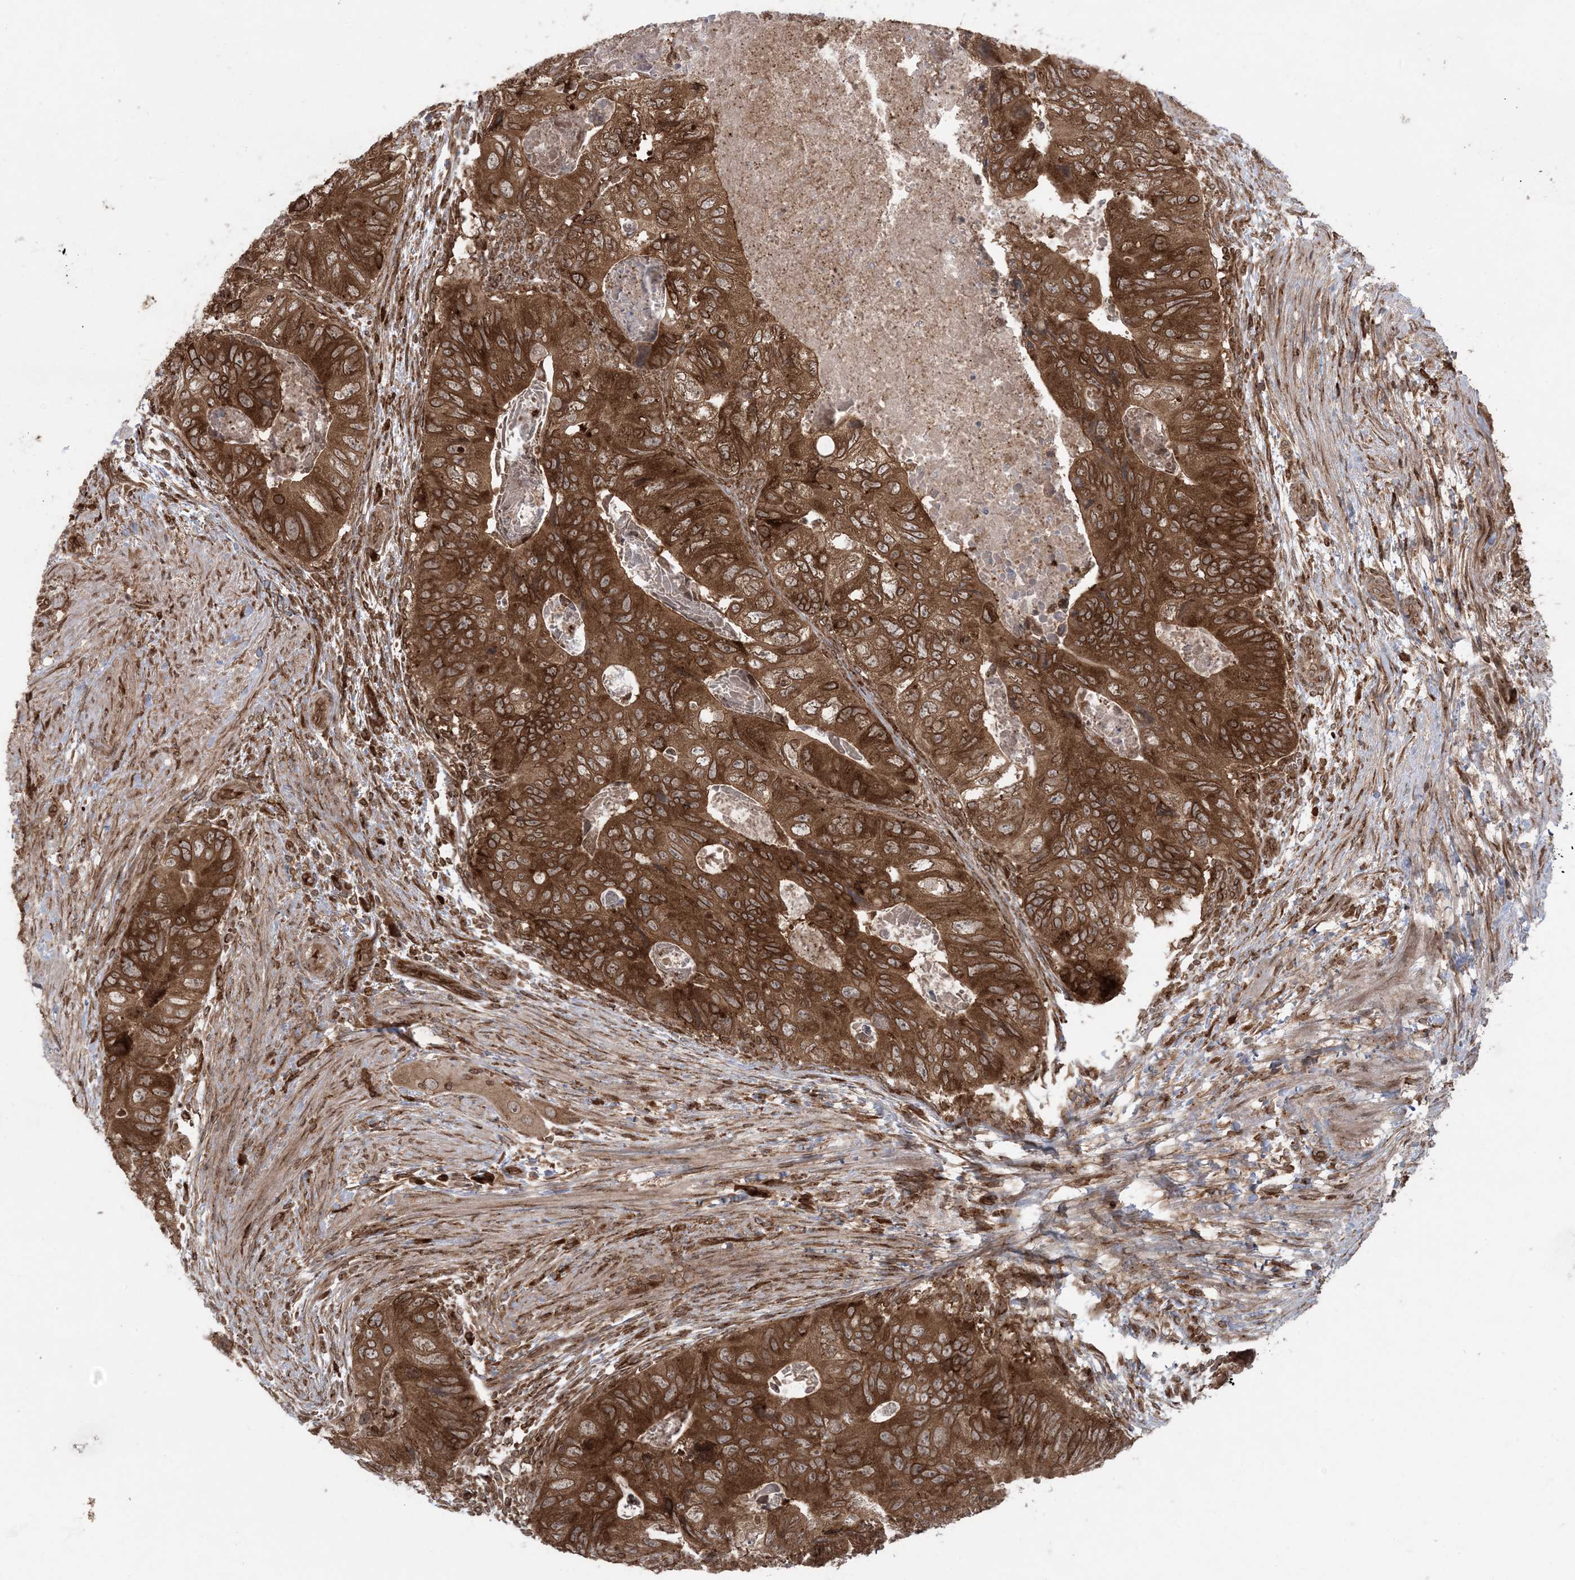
{"staining": {"intensity": "strong", "quantity": ">75%", "location": "cytoplasmic/membranous"}, "tissue": "colorectal cancer", "cell_type": "Tumor cells", "image_type": "cancer", "snomed": [{"axis": "morphology", "description": "Adenocarcinoma, NOS"}, {"axis": "topography", "description": "Rectum"}], "caption": "Immunohistochemistry (IHC) of colorectal cancer exhibits high levels of strong cytoplasmic/membranous expression in about >75% of tumor cells. (Stains: DAB (3,3'-diaminobenzidine) in brown, nuclei in blue, Microscopy: brightfield microscopy at high magnification).", "gene": "DDX19B", "patient": {"sex": "male", "age": 63}}